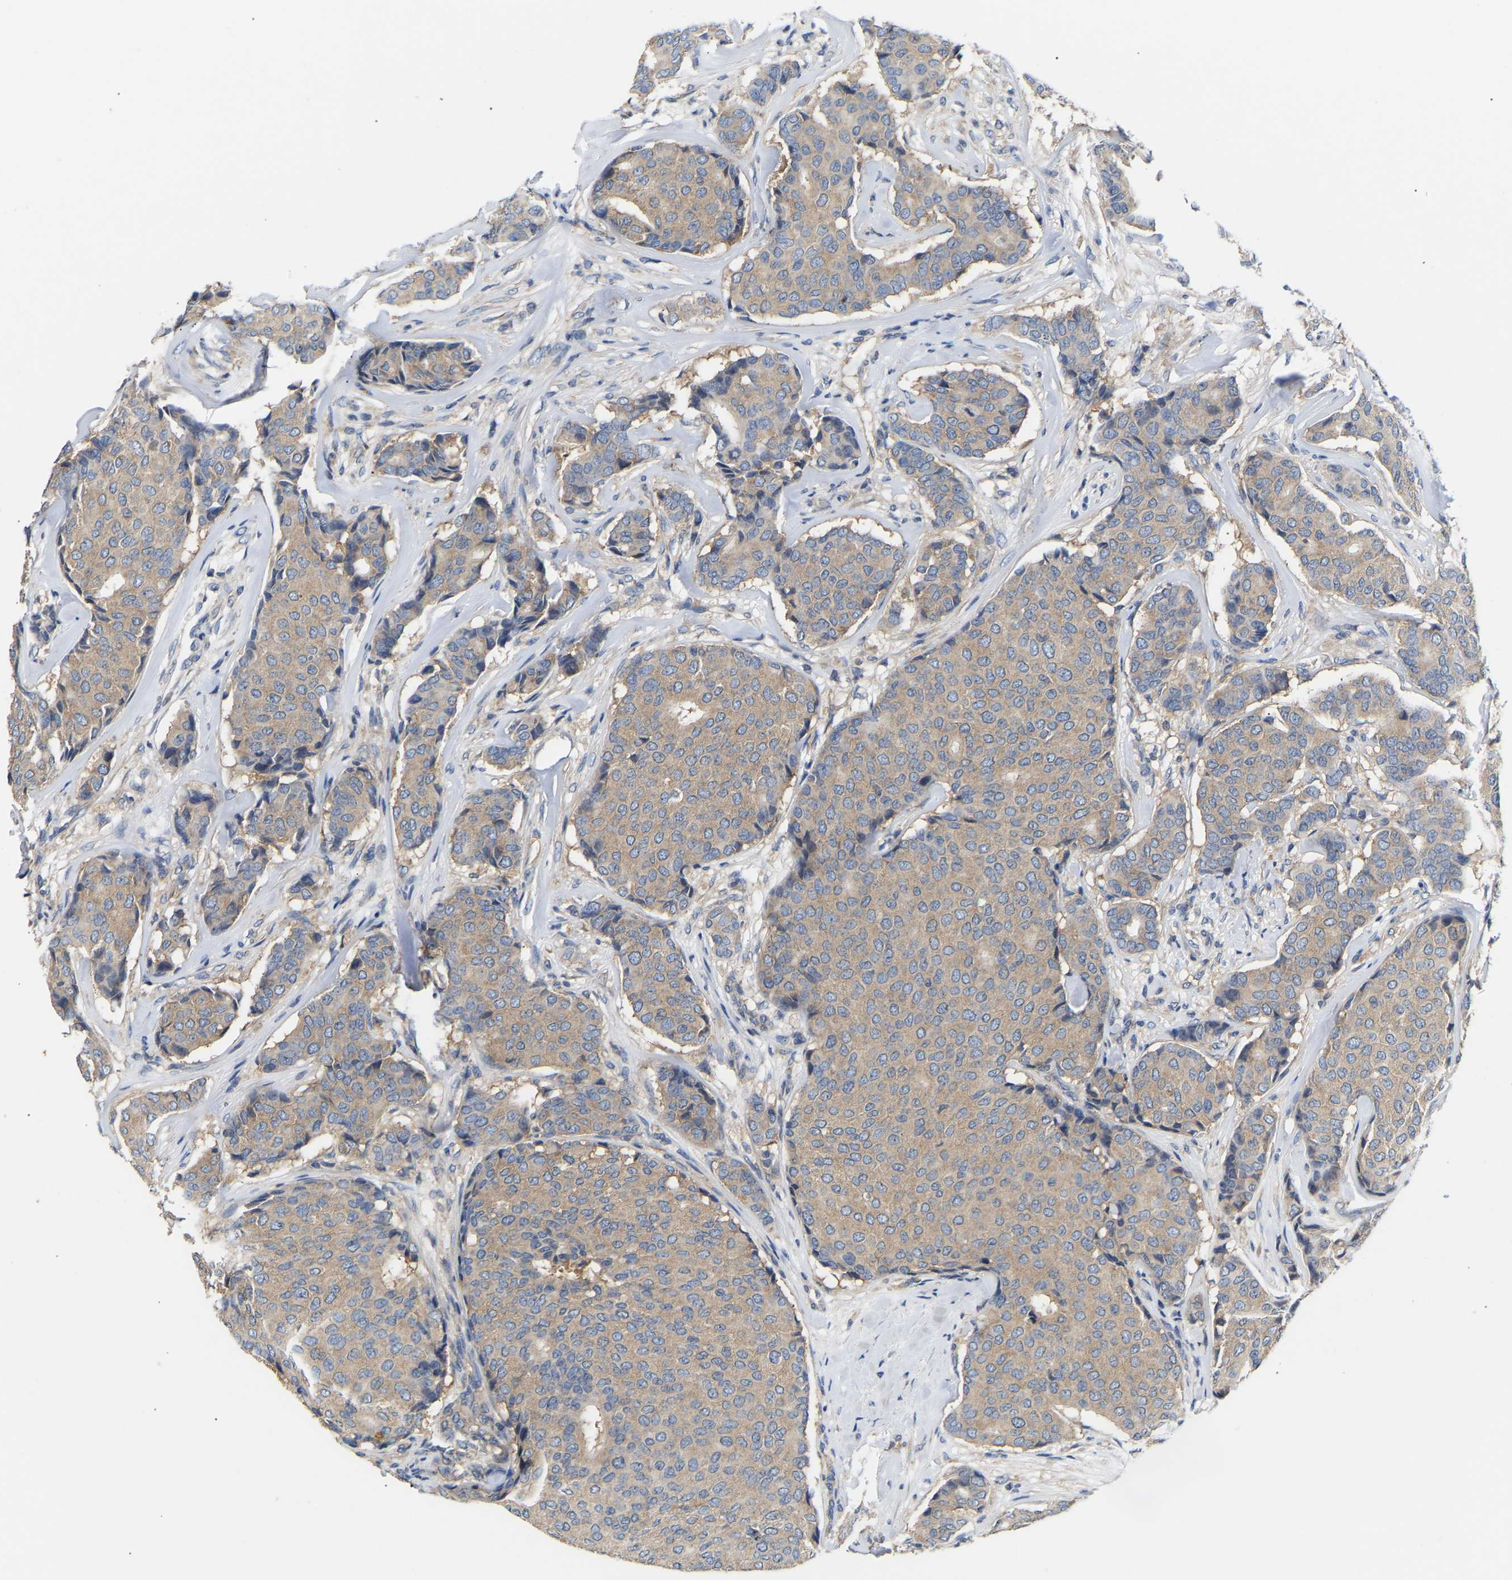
{"staining": {"intensity": "weak", "quantity": "25%-75%", "location": "cytoplasmic/membranous"}, "tissue": "breast cancer", "cell_type": "Tumor cells", "image_type": "cancer", "snomed": [{"axis": "morphology", "description": "Duct carcinoma"}, {"axis": "topography", "description": "Breast"}], "caption": "This is a histology image of immunohistochemistry (IHC) staining of breast cancer, which shows weak positivity in the cytoplasmic/membranous of tumor cells.", "gene": "AIMP2", "patient": {"sex": "female", "age": 75}}